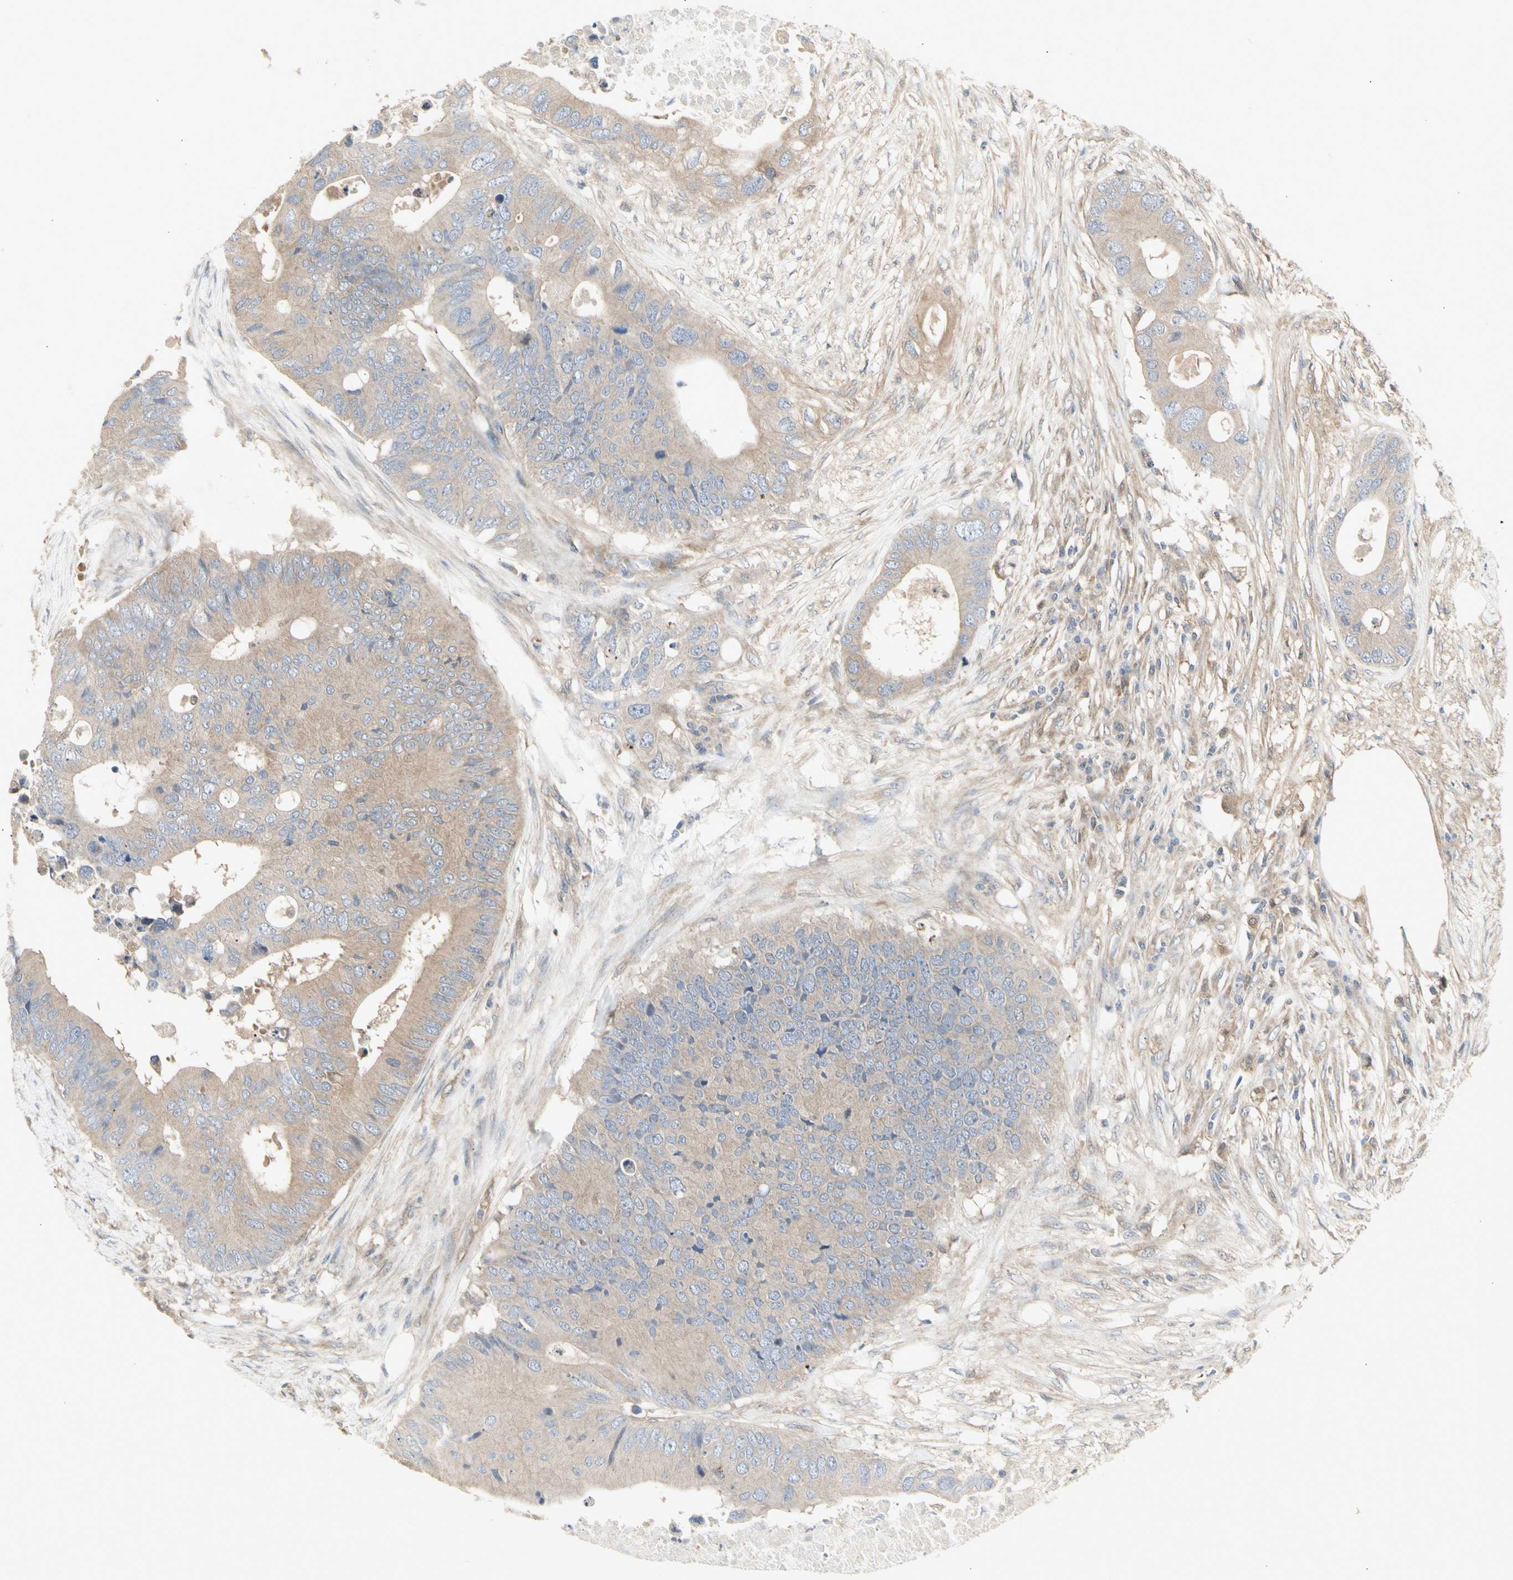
{"staining": {"intensity": "weak", "quantity": ">75%", "location": "cytoplasmic/membranous"}, "tissue": "colorectal cancer", "cell_type": "Tumor cells", "image_type": "cancer", "snomed": [{"axis": "morphology", "description": "Adenocarcinoma, NOS"}, {"axis": "topography", "description": "Colon"}], "caption": "Colorectal cancer (adenocarcinoma) stained with a brown dye displays weak cytoplasmic/membranous positive staining in about >75% of tumor cells.", "gene": "CHURC1-FNTB", "patient": {"sex": "male", "age": 71}}